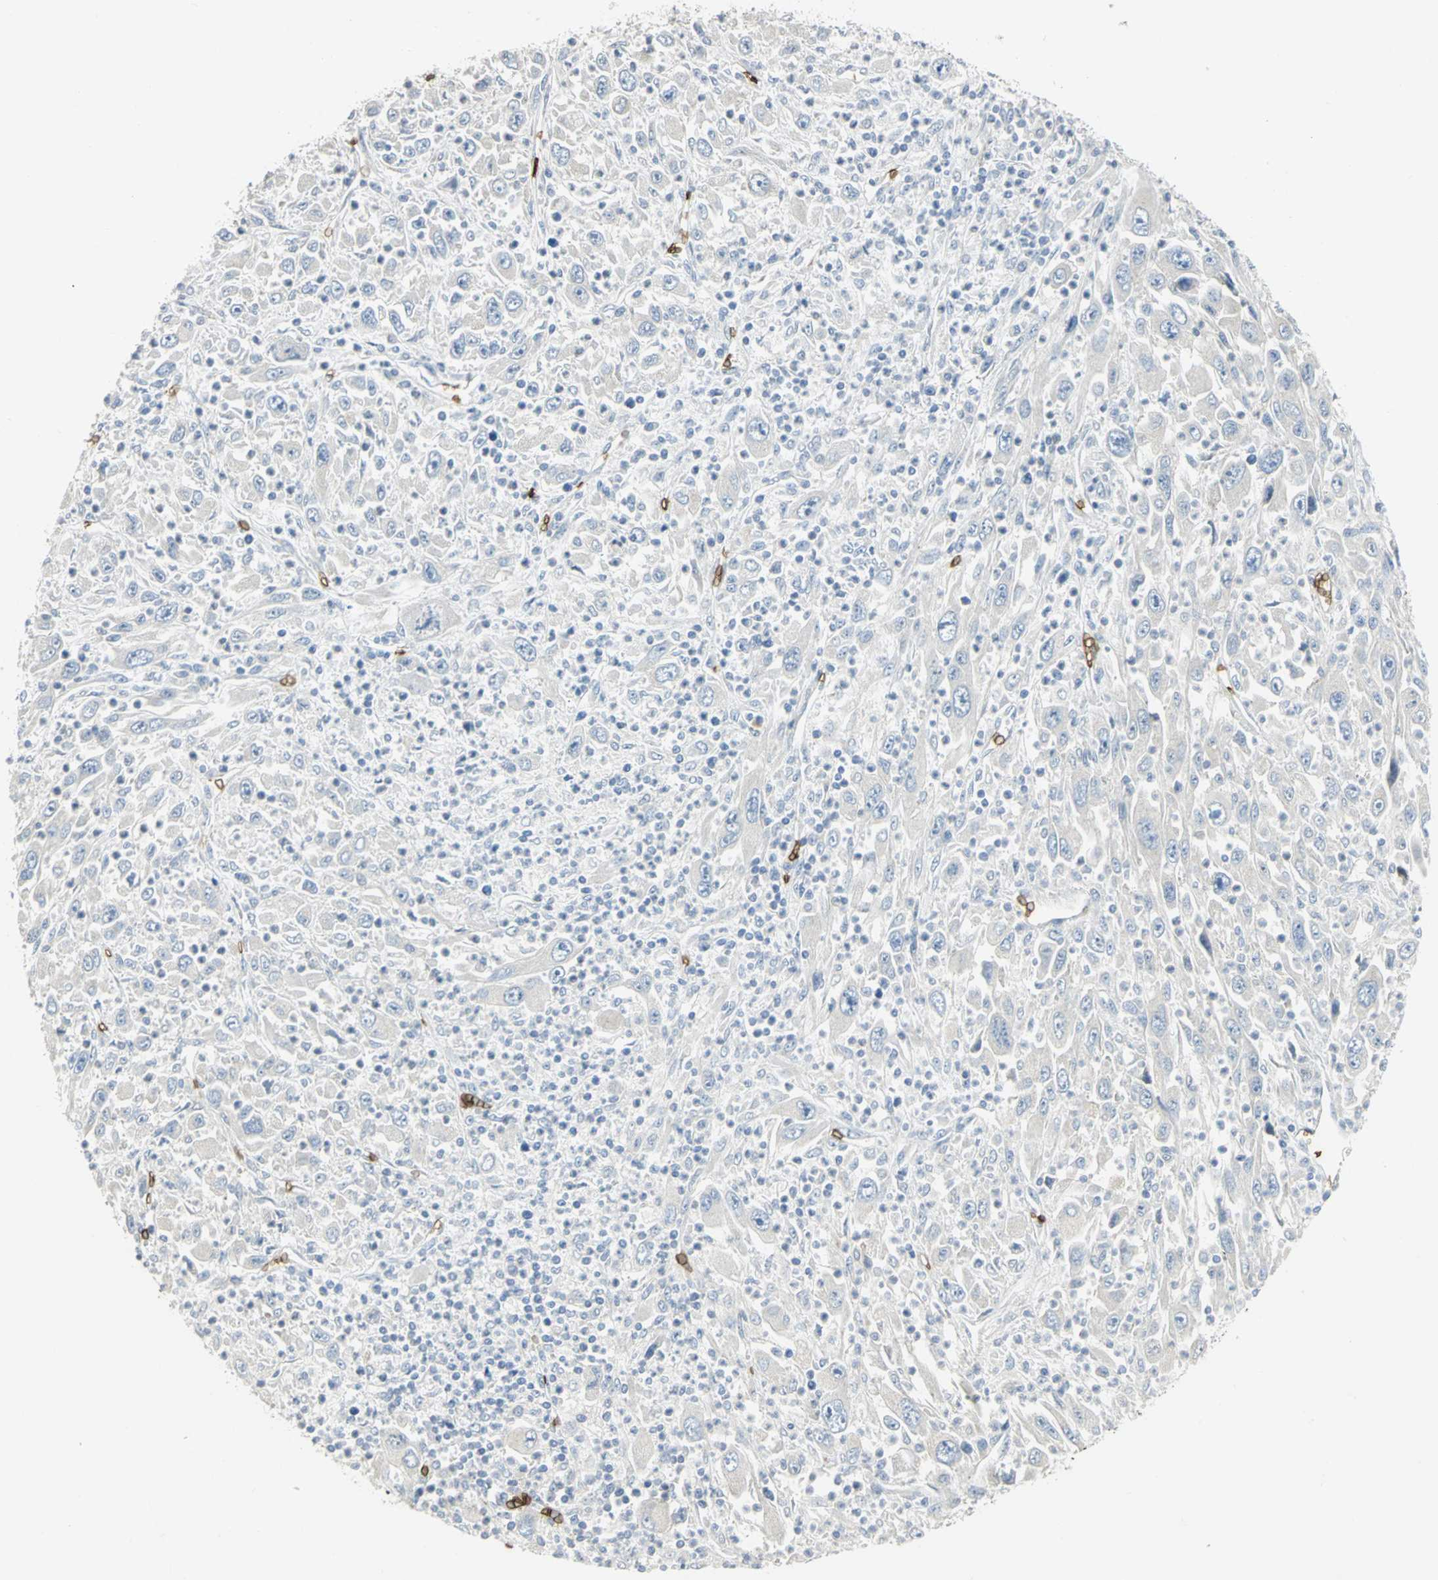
{"staining": {"intensity": "negative", "quantity": "none", "location": "none"}, "tissue": "melanoma", "cell_type": "Tumor cells", "image_type": "cancer", "snomed": [{"axis": "morphology", "description": "Malignant melanoma, Metastatic site"}, {"axis": "topography", "description": "Skin"}], "caption": "Histopathology image shows no significant protein positivity in tumor cells of malignant melanoma (metastatic site). (Immunohistochemistry (ihc), brightfield microscopy, high magnification).", "gene": "ANK1", "patient": {"sex": "female", "age": 56}}